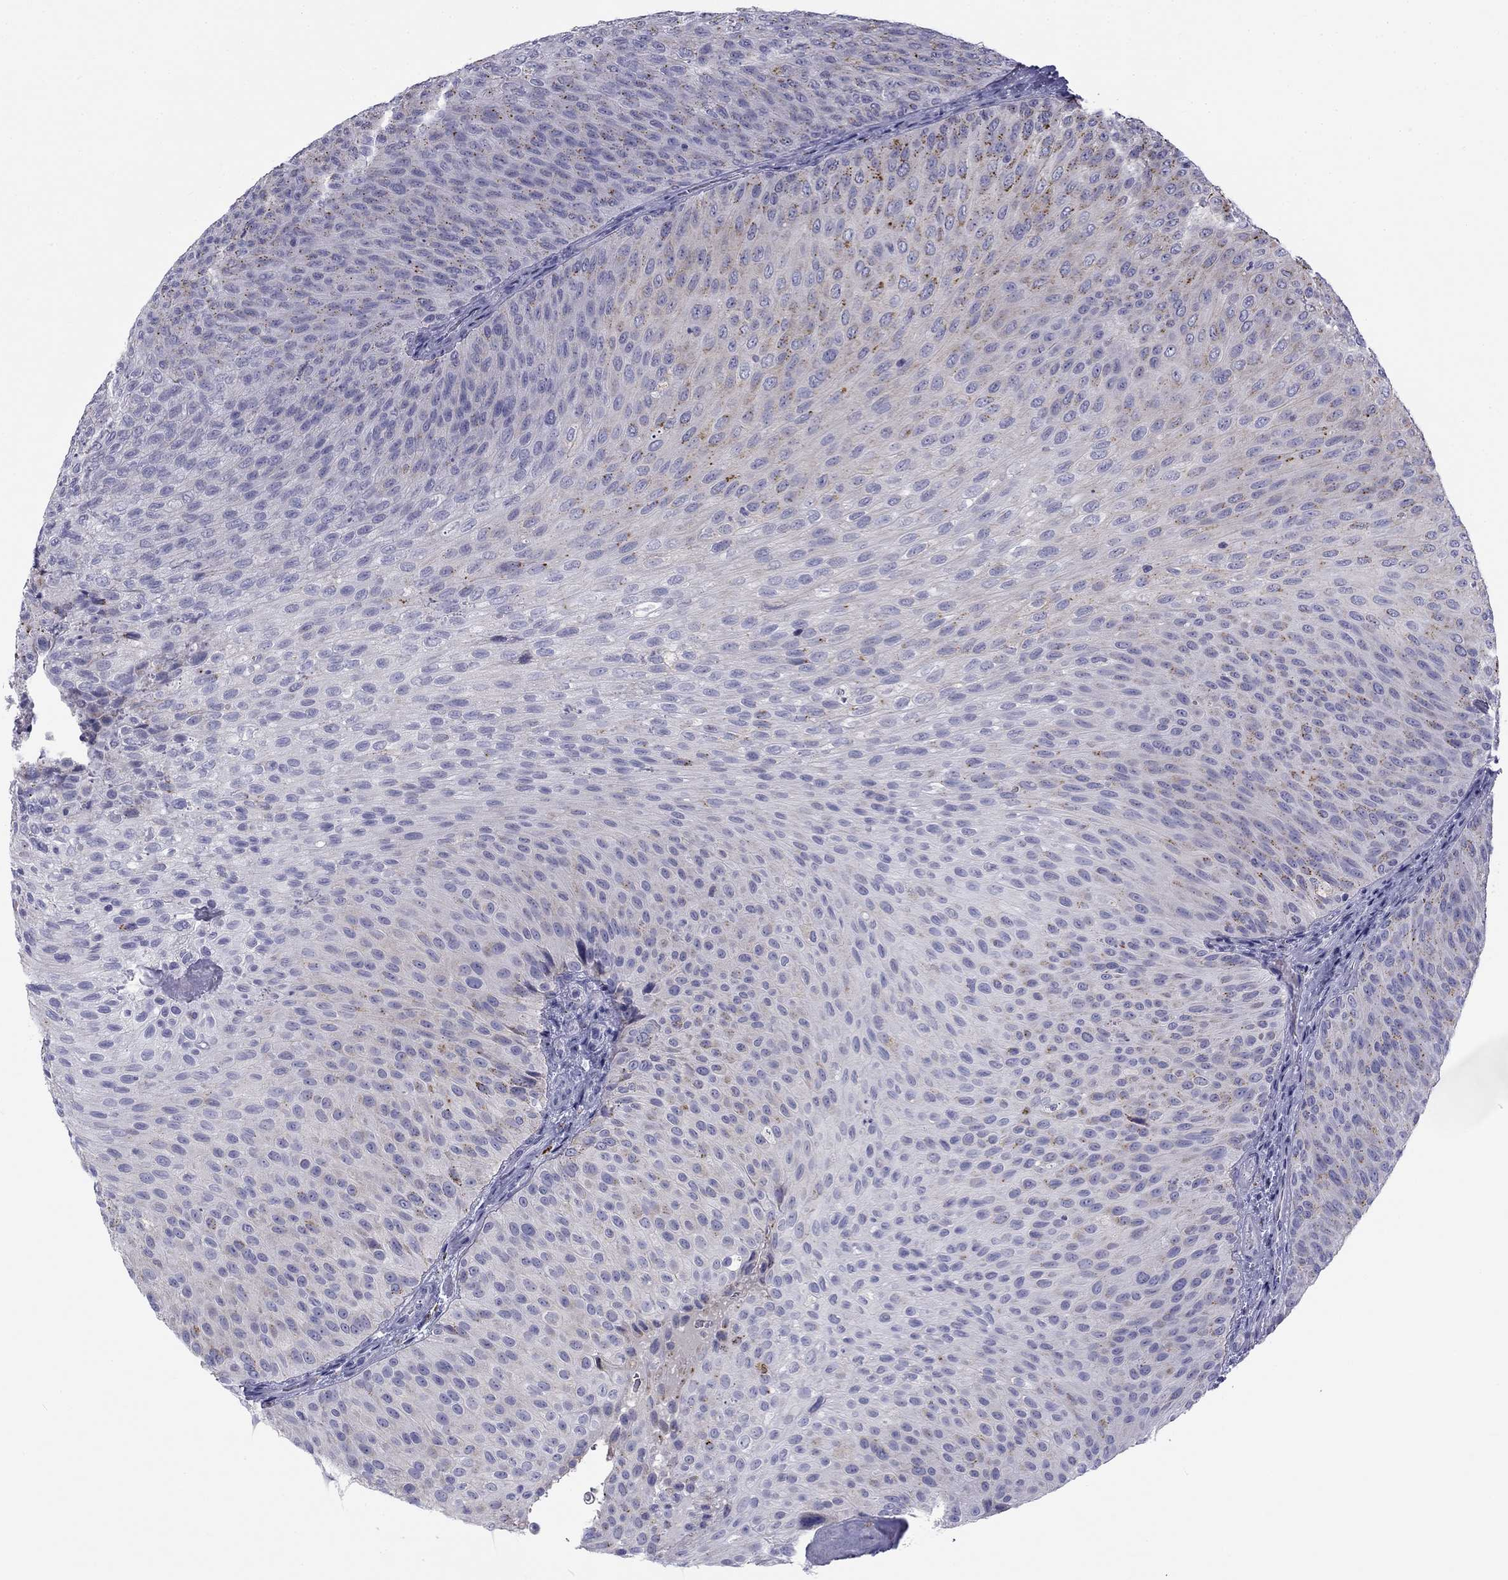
{"staining": {"intensity": "moderate", "quantity": "<25%", "location": "cytoplasmic/membranous"}, "tissue": "urothelial cancer", "cell_type": "Tumor cells", "image_type": "cancer", "snomed": [{"axis": "morphology", "description": "Urothelial carcinoma, Low grade"}, {"axis": "topography", "description": "Urinary bladder"}], "caption": "Immunohistochemistry (IHC) (DAB (3,3'-diaminobenzidine)) staining of human urothelial carcinoma (low-grade) shows moderate cytoplasmic/membranous protein staining in about <25% of tumor cells.", "gene": "CLPSL2", "patient": {"sex": "male", "age": 78}}